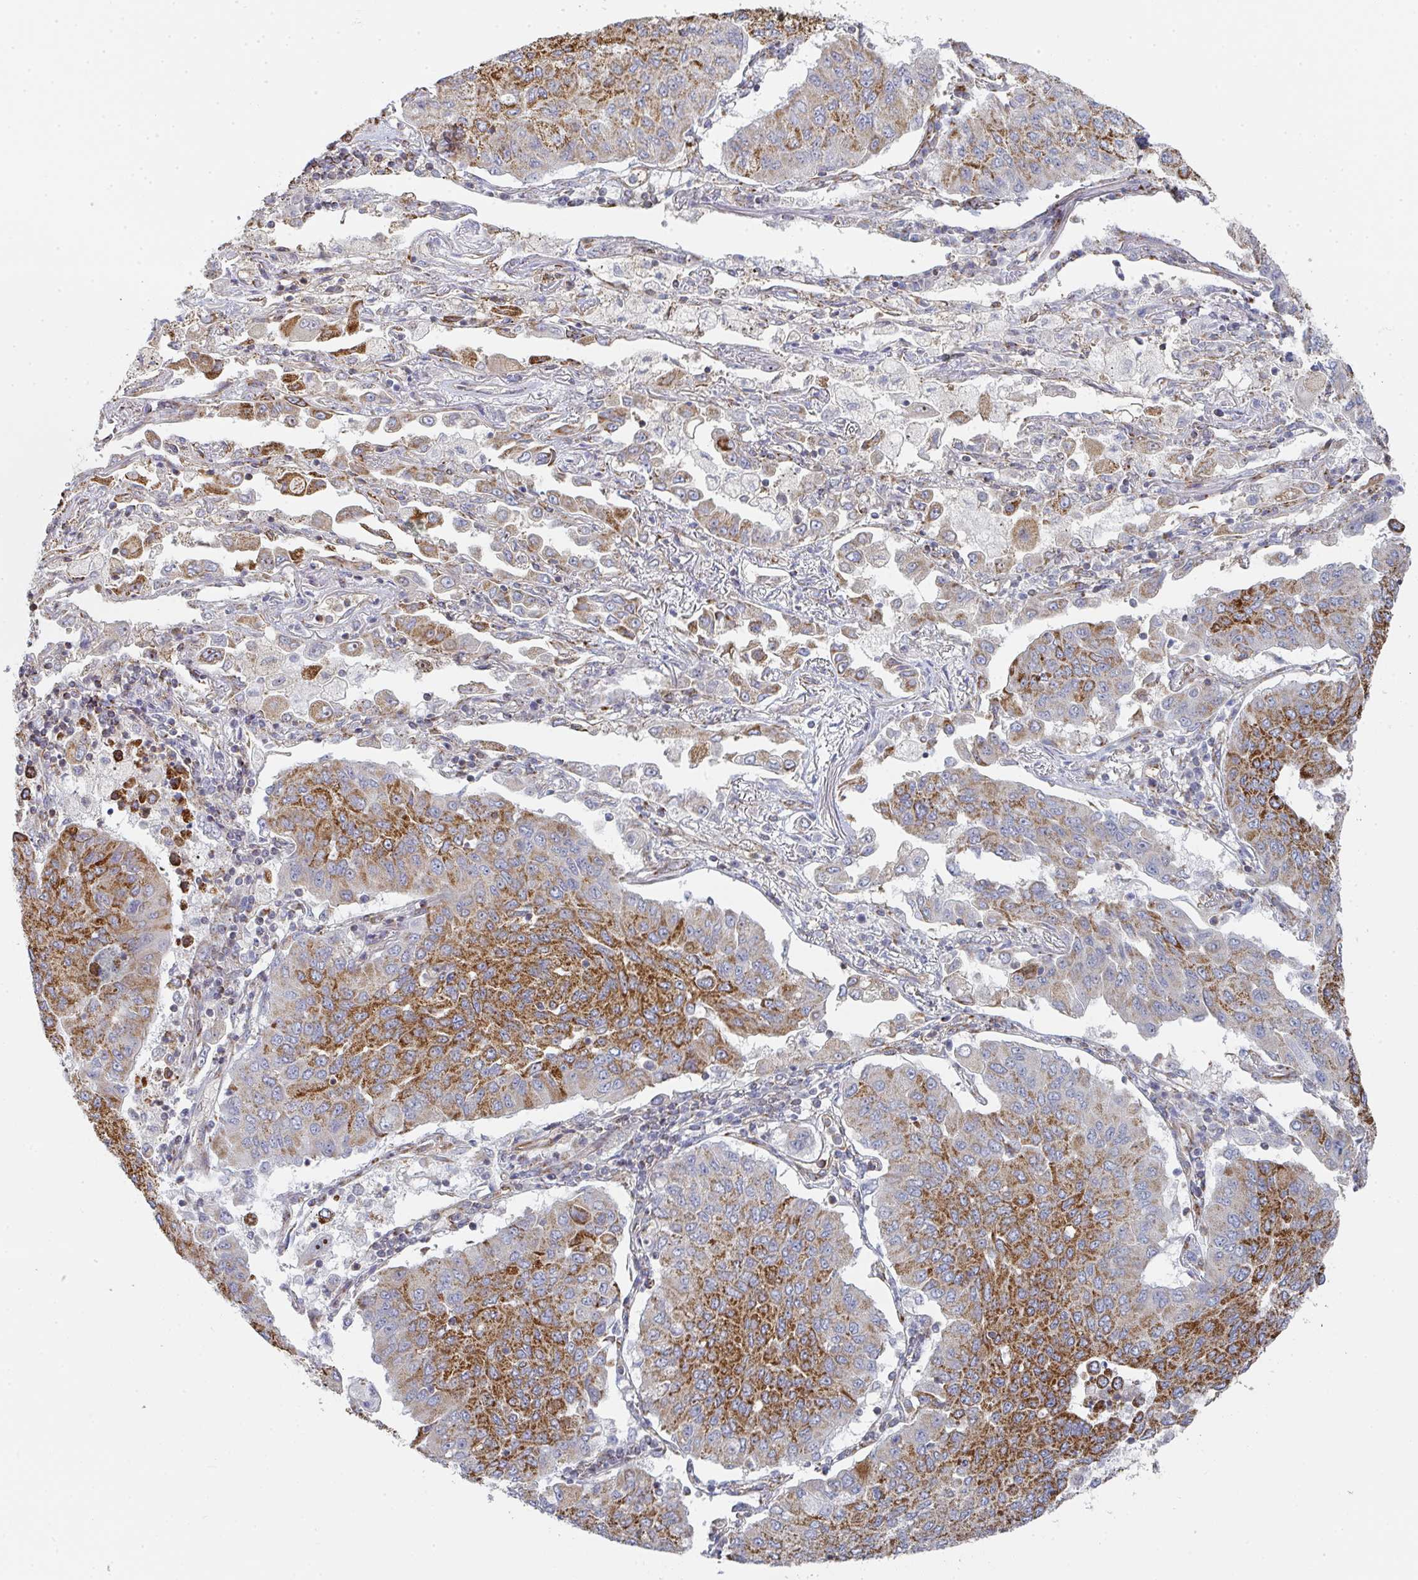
{"staining": {"intensity": "strong", "quantity": "25%-75%", "location": "cytoplasmic/membranous"}, "tissue": "lung cancer", "cell_type": "Tumor cells", "image_type": "cancer", "snomed": [{"axis": "morphology", "description": "Squamous cell carcinoma, NOS"}, {"axis": "topography", "description": "Lung"}], "caption": "Protein staining exhibits strong cytoplasmic/membranous expression in about 25%-75% of tumor cells in lung squamous cell carcinoma. The staining was performed using DAB (3,3'-diaminobenzidine) to visualize the protein expression in brown, while the nuclei were stained in blue with hematoxylin (Magnification: 20x).", "gene": "ZNF526", "patient": {"sex": "male", "age": 74}}